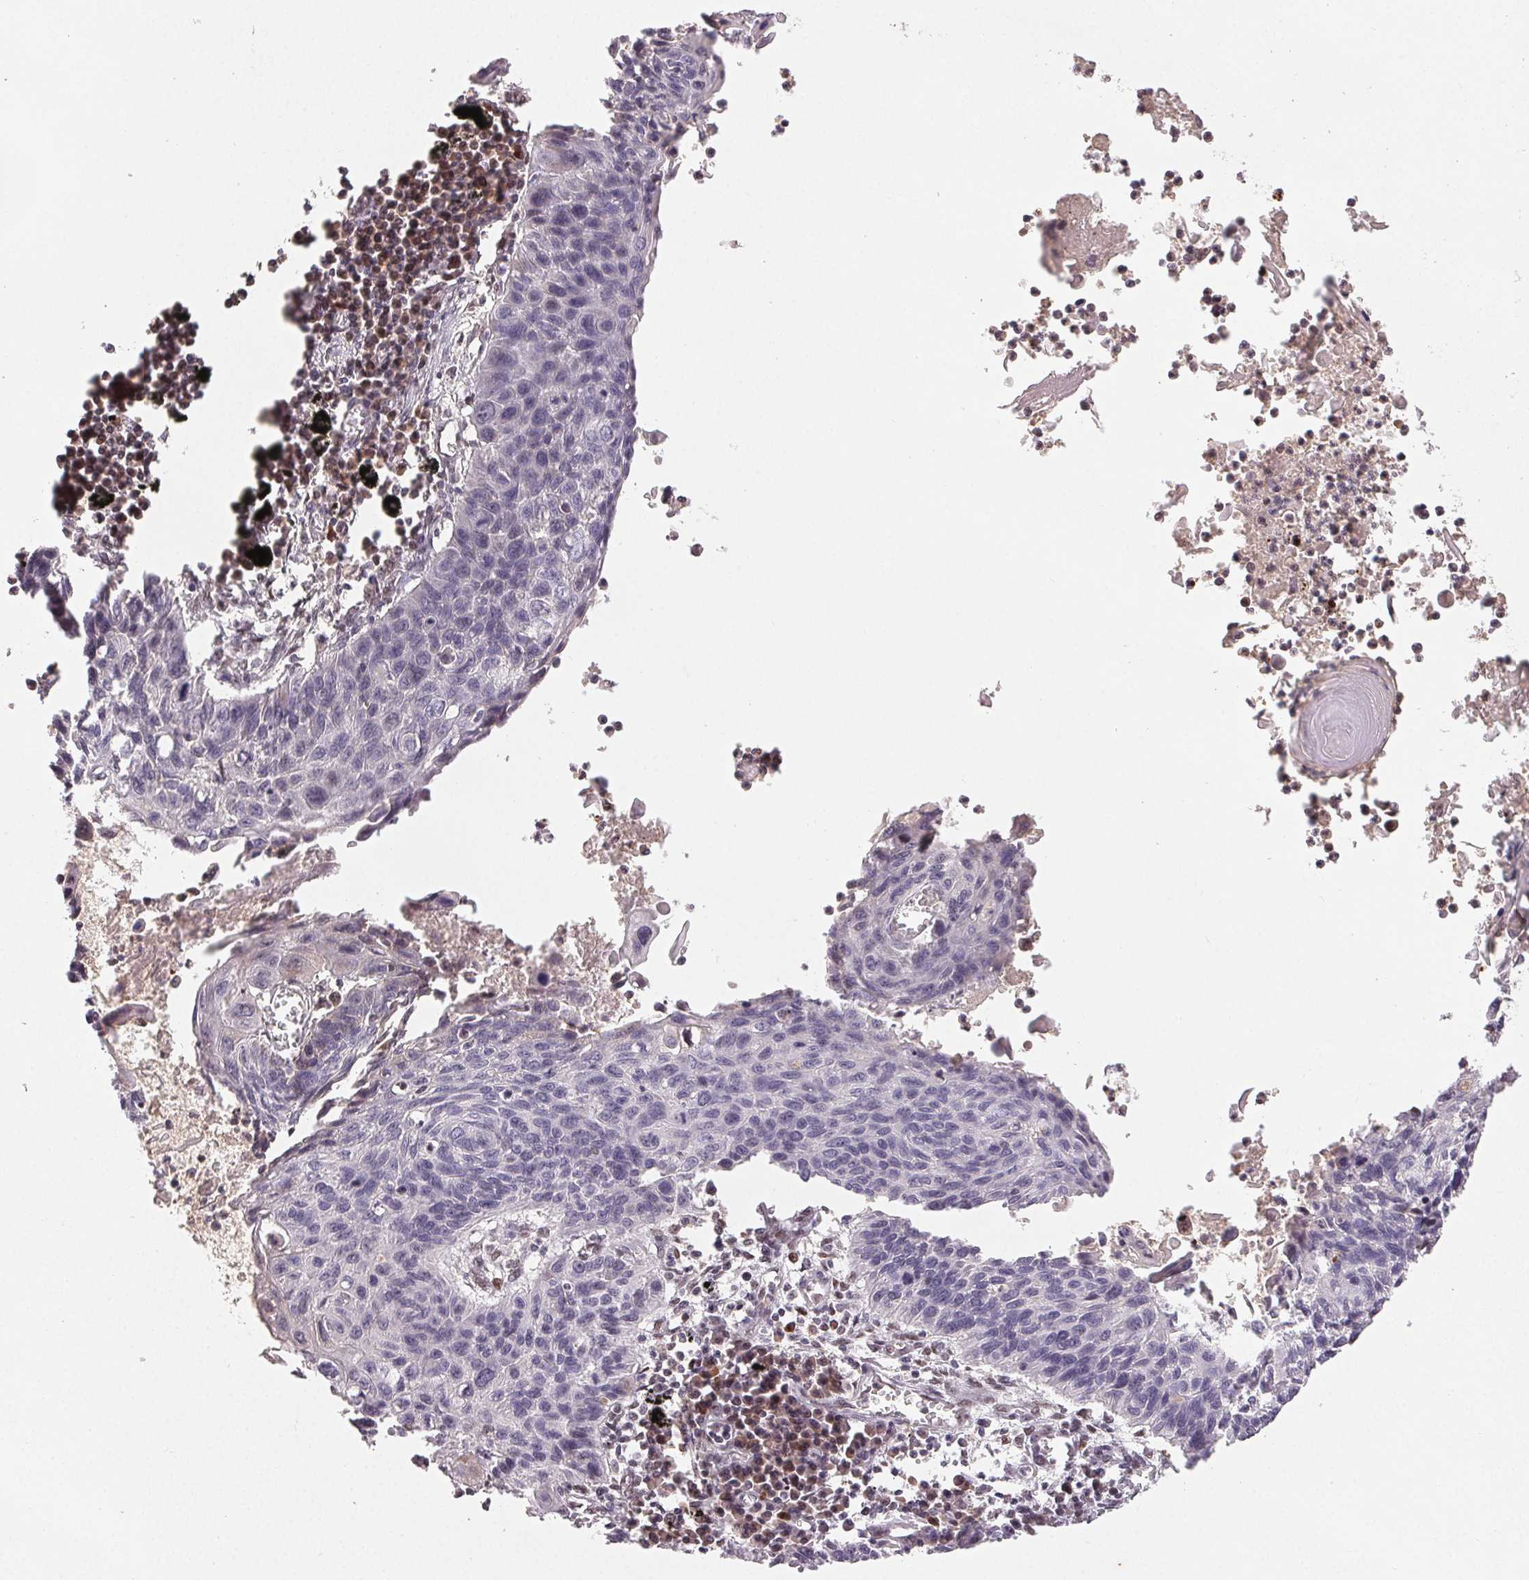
{"staining": {"intensity": "negative", "quantity": "none", "location": "none"}, "tissue": "lung cancer", "cell_type": "Tumor cells", "image_type": "cancer", "snomed": [{"axis": "morphology", "description": "Squamous cell carcinoma, NOS"}, {"axis": "topography", "description": "Lung"}], "caption": "A high-resolution photomicrograph shows immunohistochemistry (IHC) staining of lung cancer (squamous cell carcinoma), which displays no significant positivity in tumor cells.", "gene": "MAPKAPK2", "patient": {"sex": "male", "age": 78}}